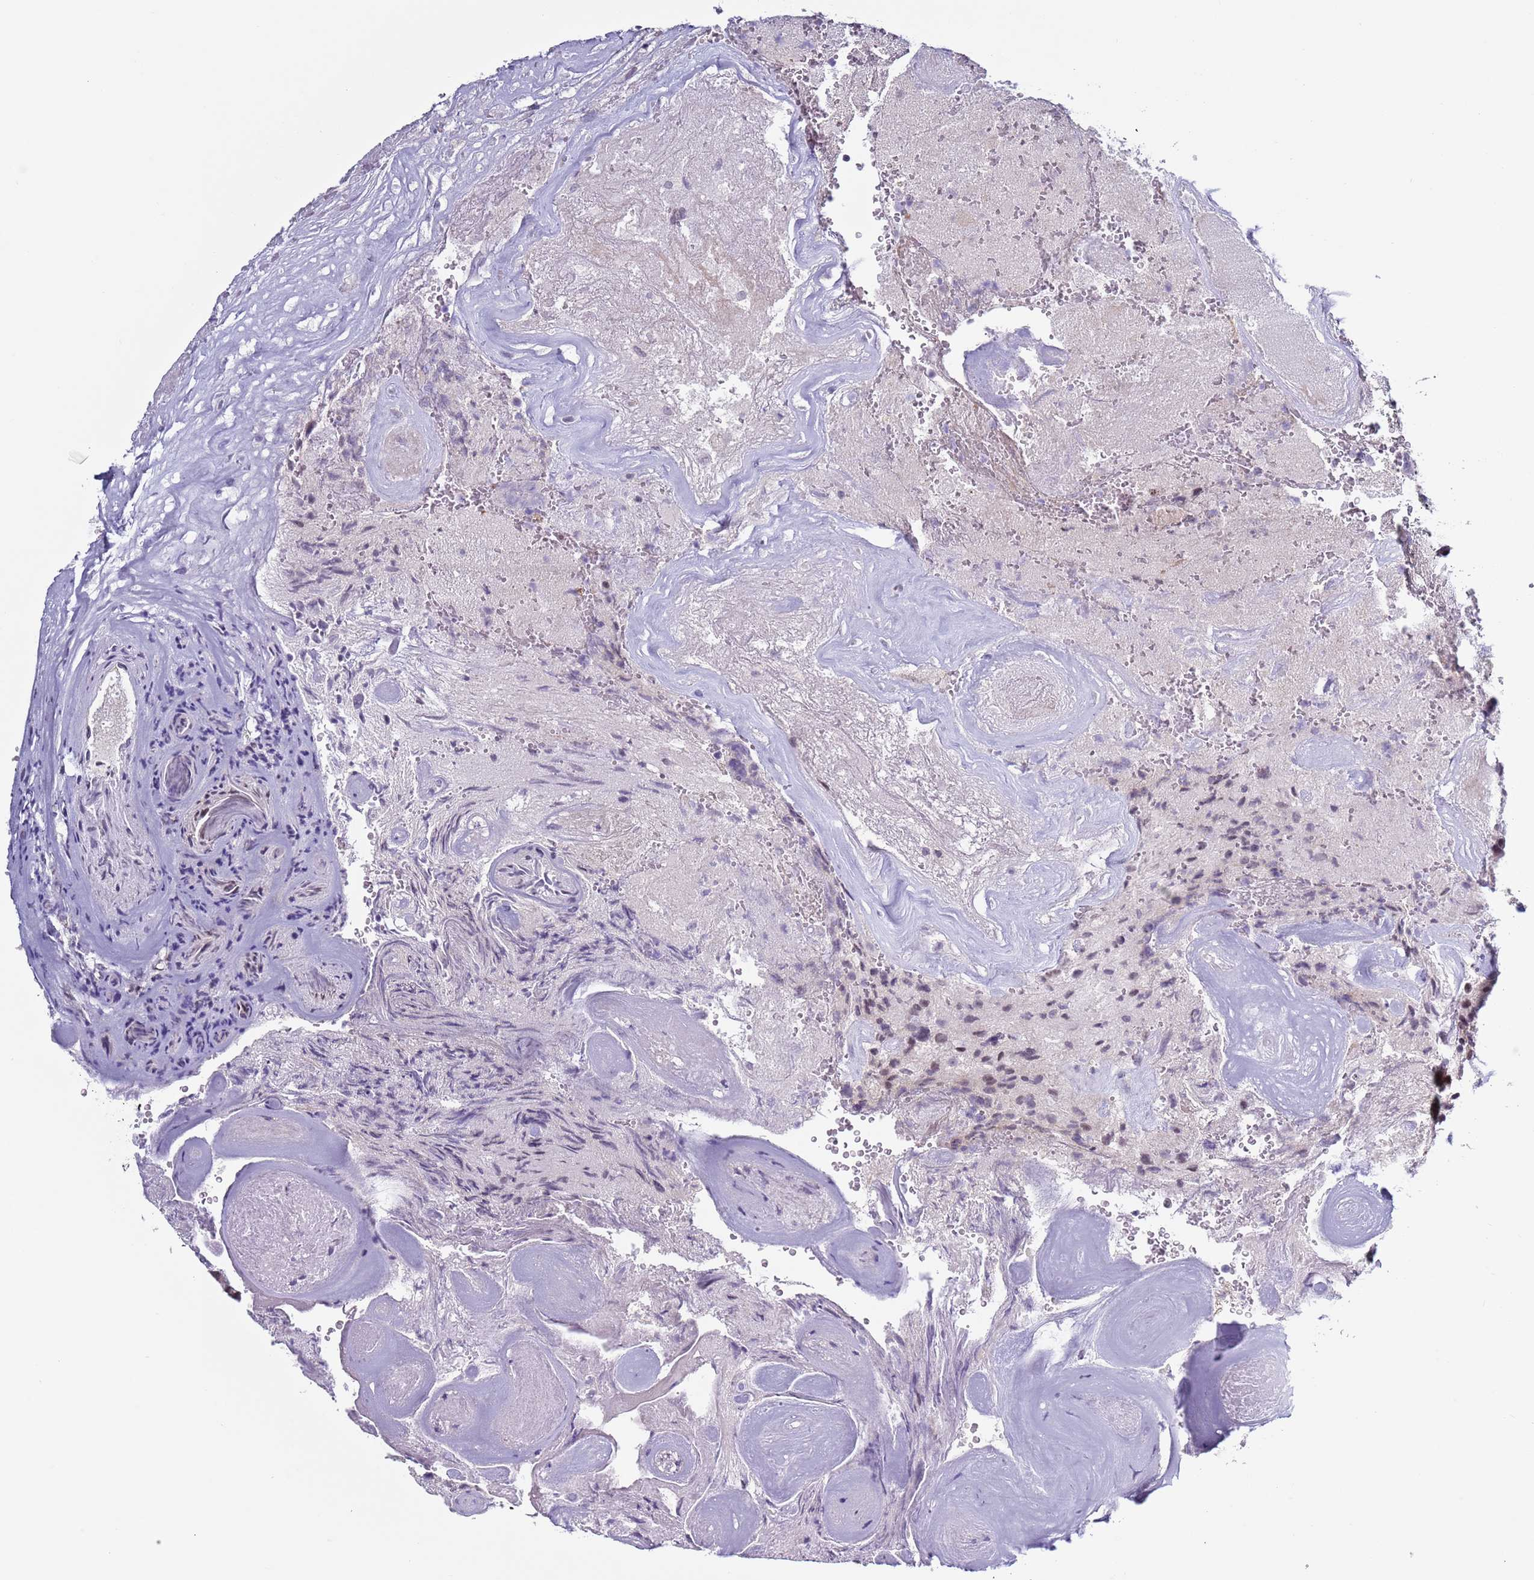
{"staining": {"intensity": "negative", "quantity": "none", "location": "none"}, "tissue": "glioma", "cell_type": "Tumor cells", "image_type": "cancer", "snomed": [{"axis": "morphology", "description": "Normal tissue, NOS"}, {"axis": "morphology", "description": "Glioma, malignant, High grade"}, {"axis": "topography", "description": "Cerebral cortex"}], "caption": "DAB (3,3'-diaminobenzidine) immunohistochemical staining of human malignant high-grade glioma reveals no significant positivity in tumor cells.", "gene": "NPAP1", "patient": {"sex": "male", "age": 56}}